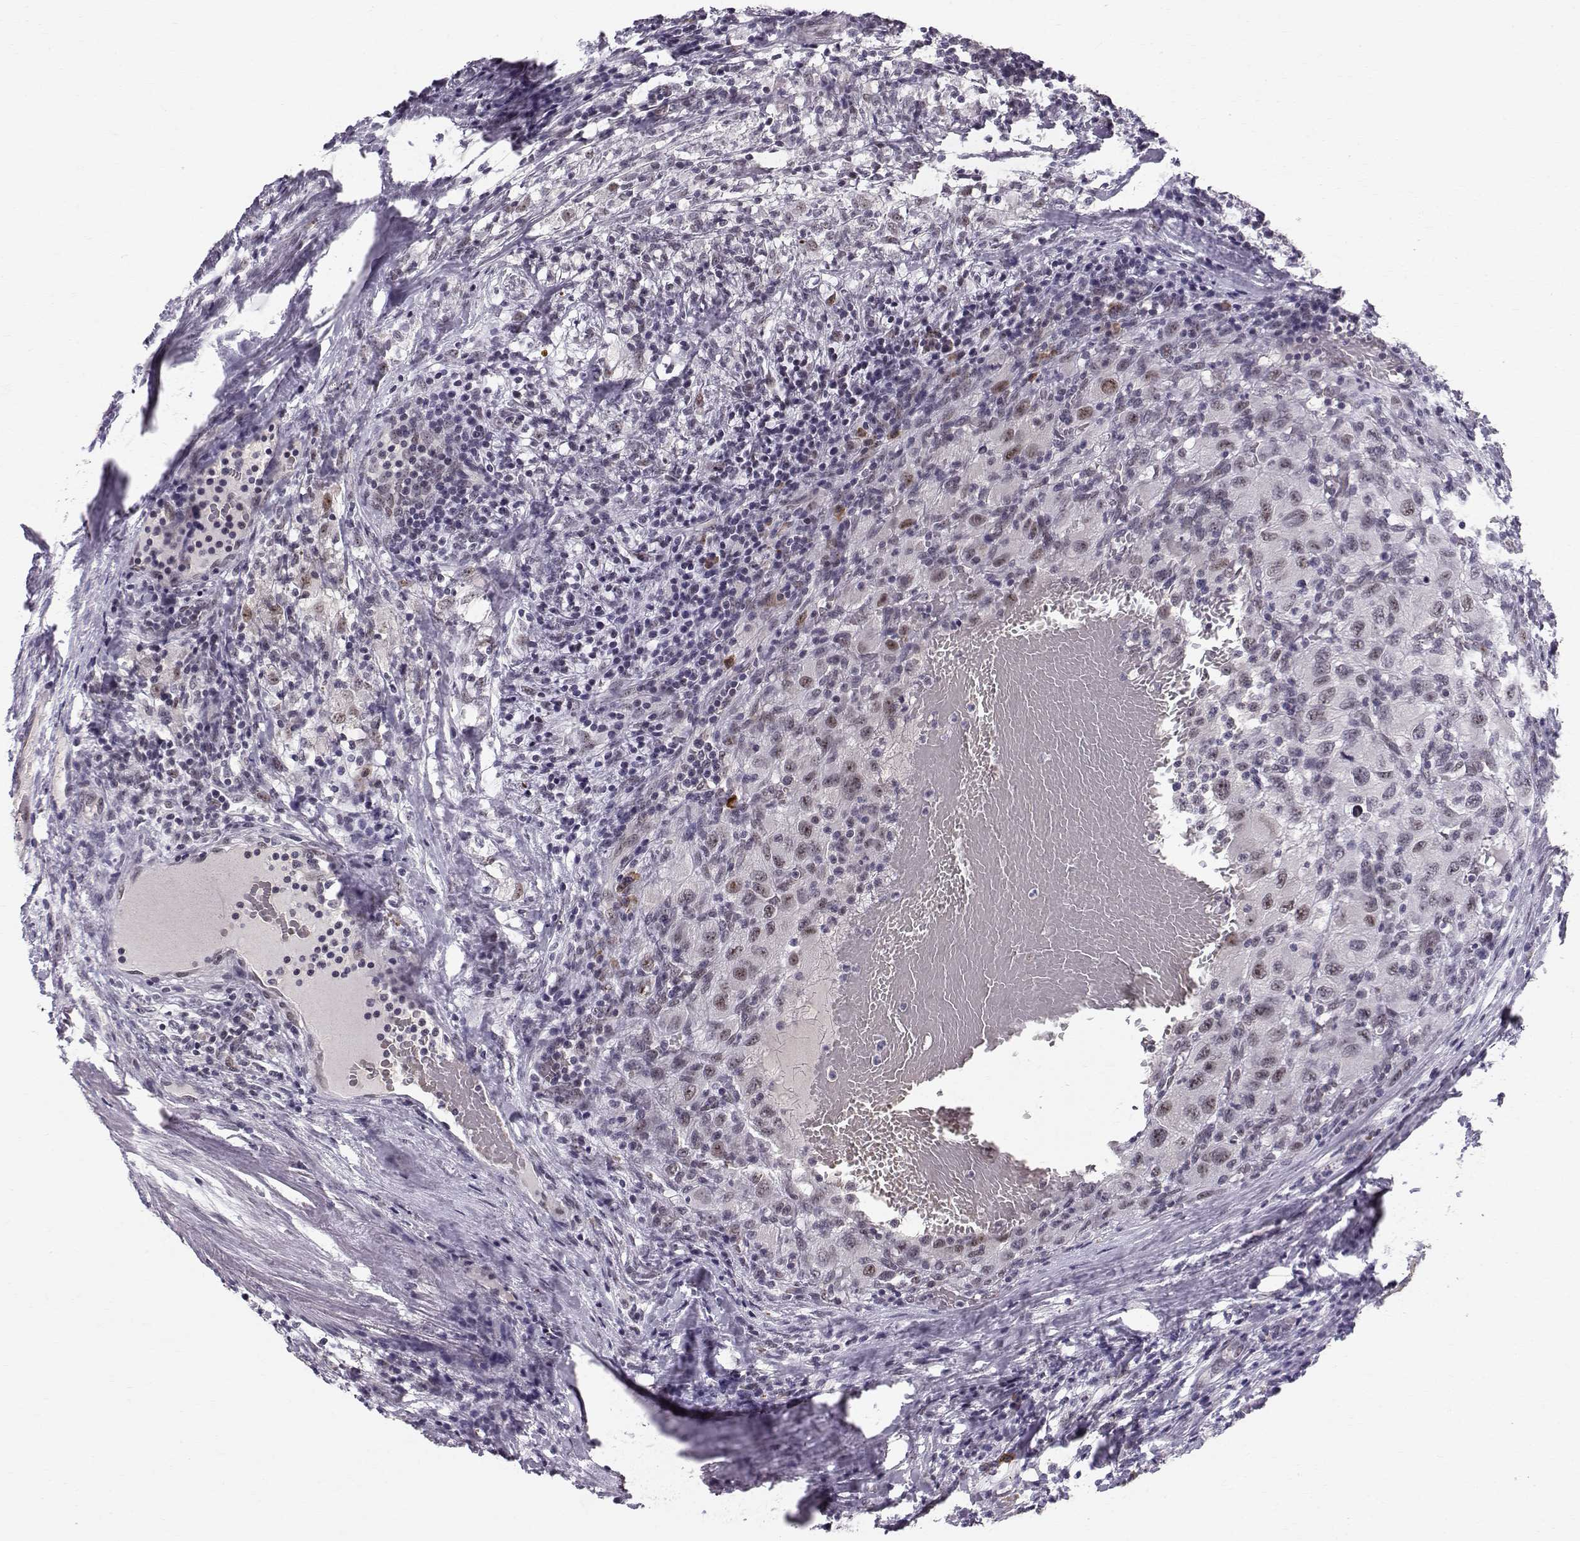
{"staining": {"intensity": "moderate", "quantity": "<25%", "location": "nuclear"}, "tissue": "renal cancer", "cell_type": "Tumor cells", "image_type": "cancer", "snomed": [{"axis": "morphology", "description": "Adenocarcinoma, NOS"}, {"axis": "topography", "description": "Kidney"}], "caption": "Renal cancer (adenocarcinoma) stained for a protein shows moderate nuclear positivity in tumor cells.", "gene": "RPP38", "patient": {"sex": "female", "age": 67}}